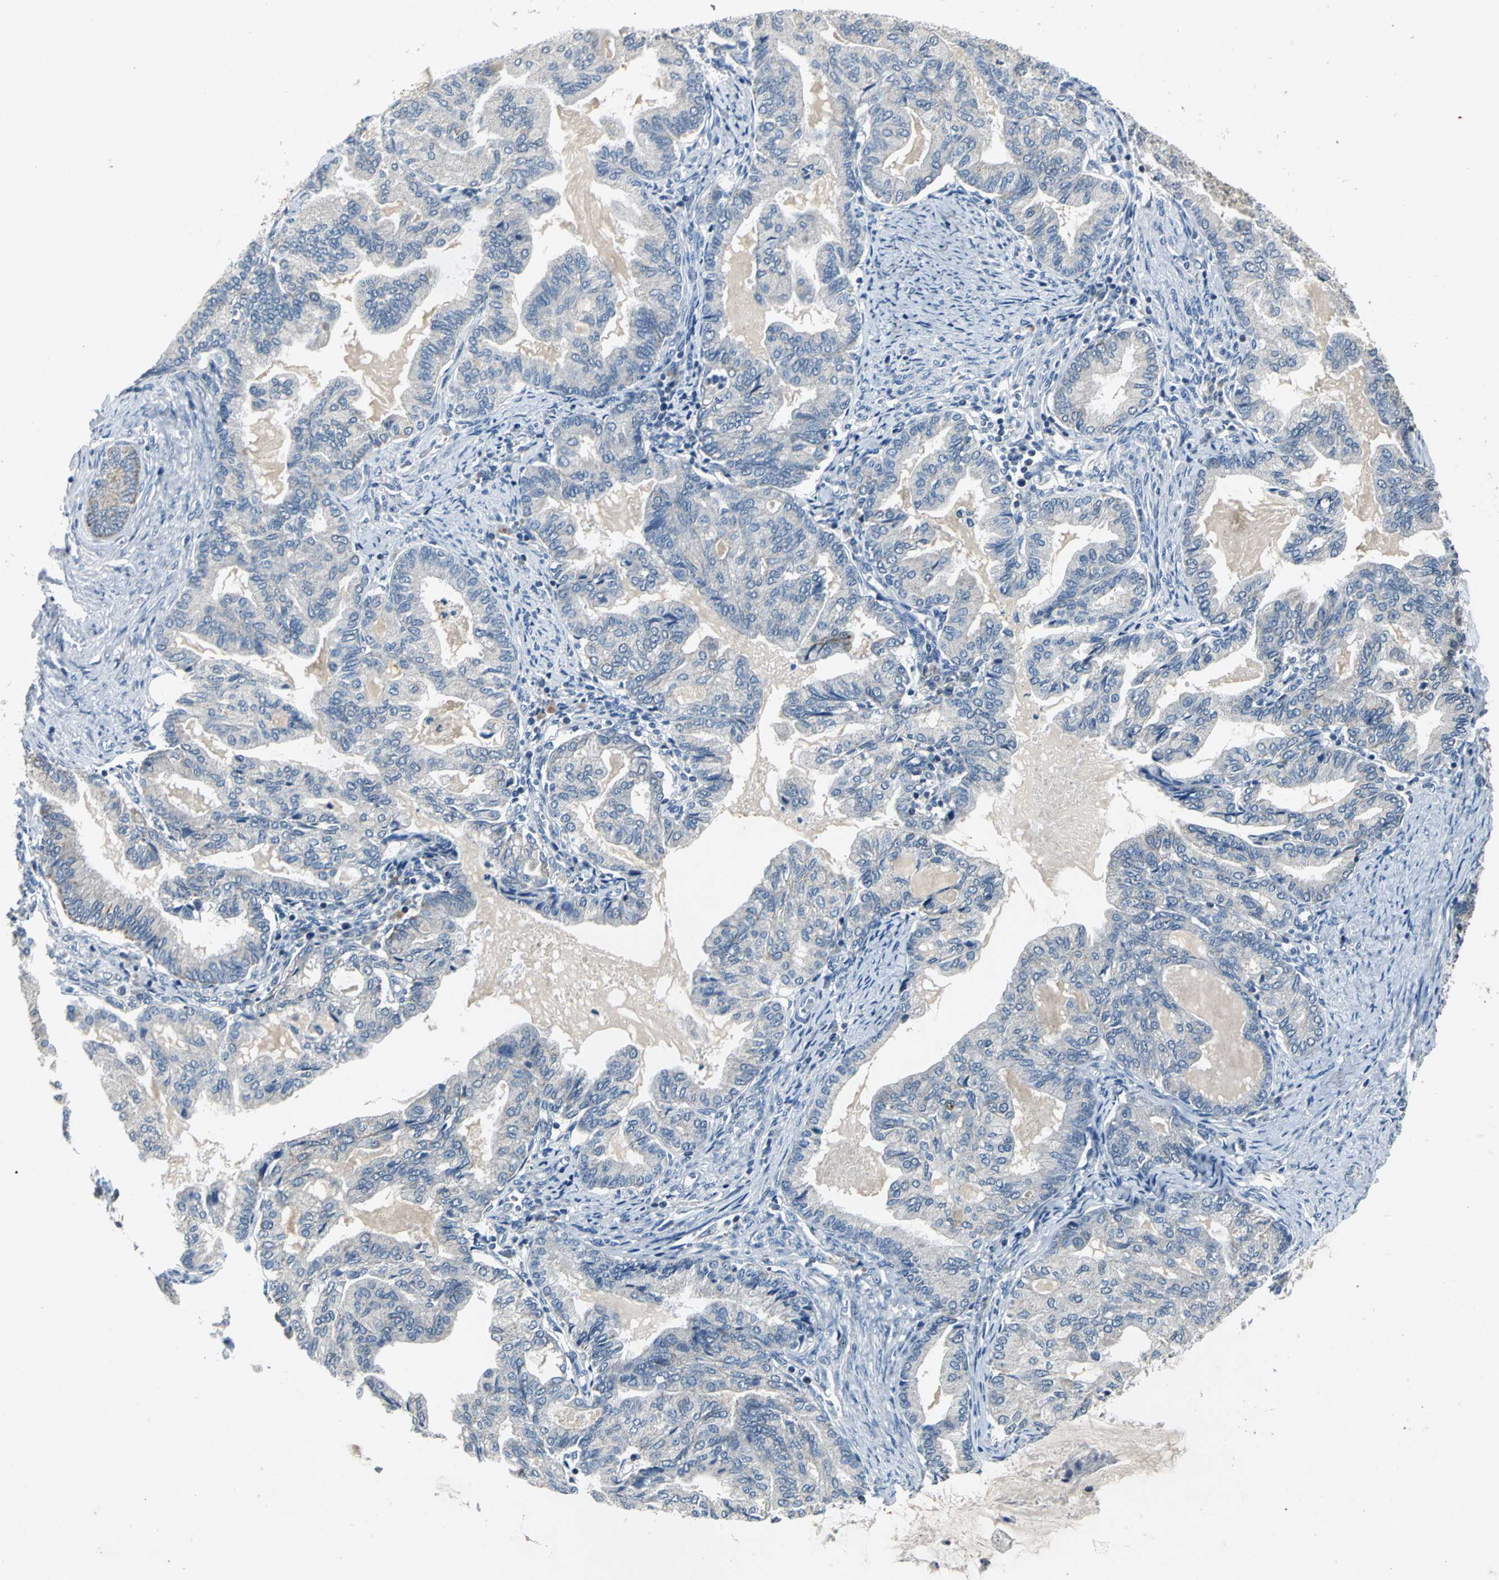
{"staining": {"intensity": "weak", "quantity": "<25%", "location": "cytoplasmic/membranous"}, "tissue": "endometrial cancer", "cell_type": "Tumor cells", "image_type": "cancer", "snomed": [{"axis": "morphology", "description": "Adenocarcinoma, NOS"}, {"axis": "topography", "description": "Endometrium"}], "caption": "Endometrial adenocarcinoma was stained to show a protein in brown. There is no significant positivity in tumor cells. (Immunohistochemistry (ihc), brightfield microscopy, high magnification).", "gene": "JADE3", "patient": {"sex": "female", "age": 86}}